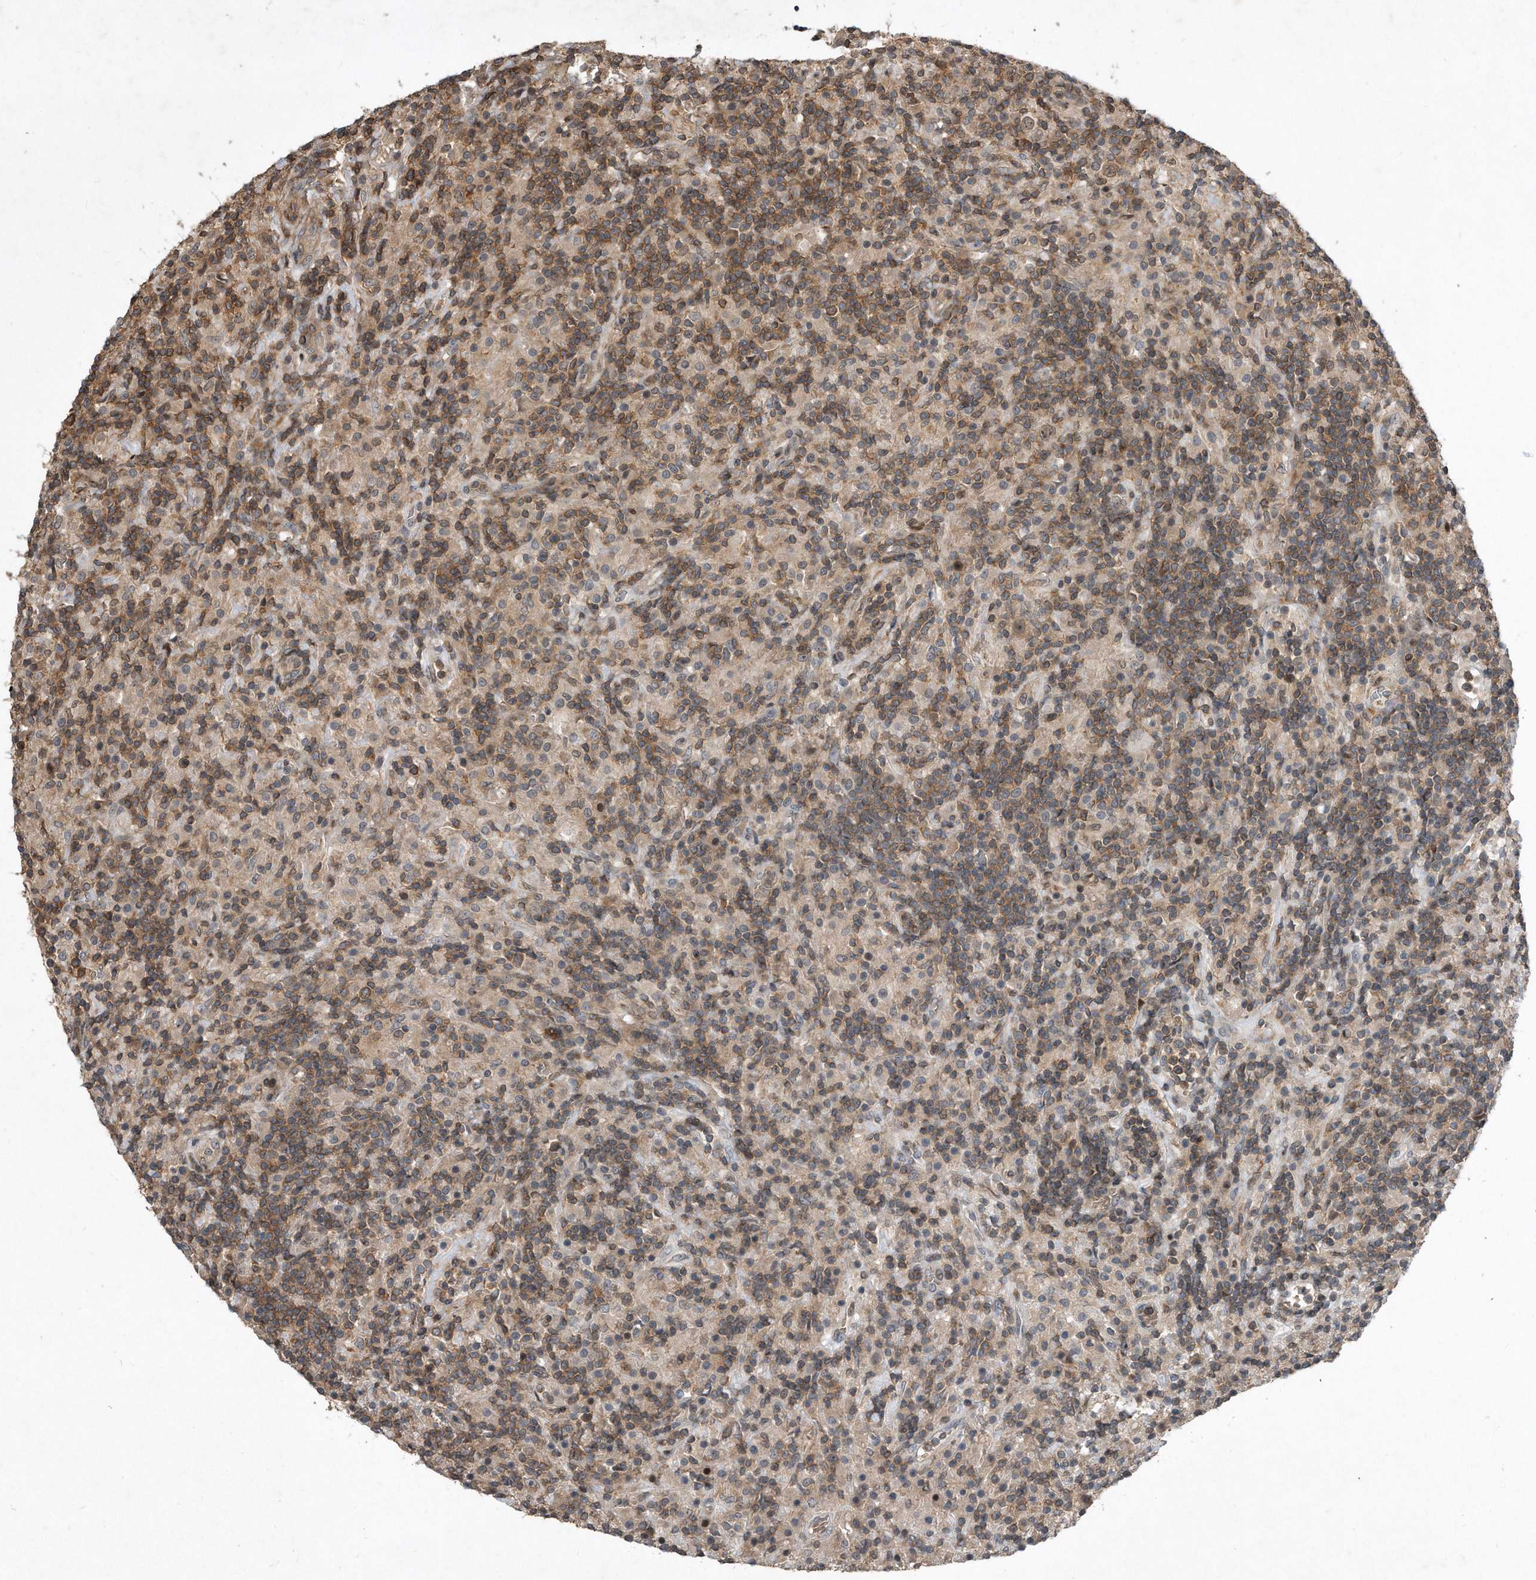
{"staining": {"intensity": "negative", "quantity": "none", "location": "none"}, "tissue": "lymphoma", "cell_type": "Tumor cells", "image_type": "cancer", "snomed": [{"axis": "morphology", "description": "Hodgkin's disease, NOS"}, {"axis": "topography", "description": "Lymph node"}], "caption": "High magnification brightfield microscopy of Hodgkin's disease stained with DAB (3,3'-diaminobenzidine) (brown) and counterstained with hematoxylin (blue): tumor cells show no significant expression.", "gene": "PGBD2", "patient": {"sex": "male", "age": 70}}